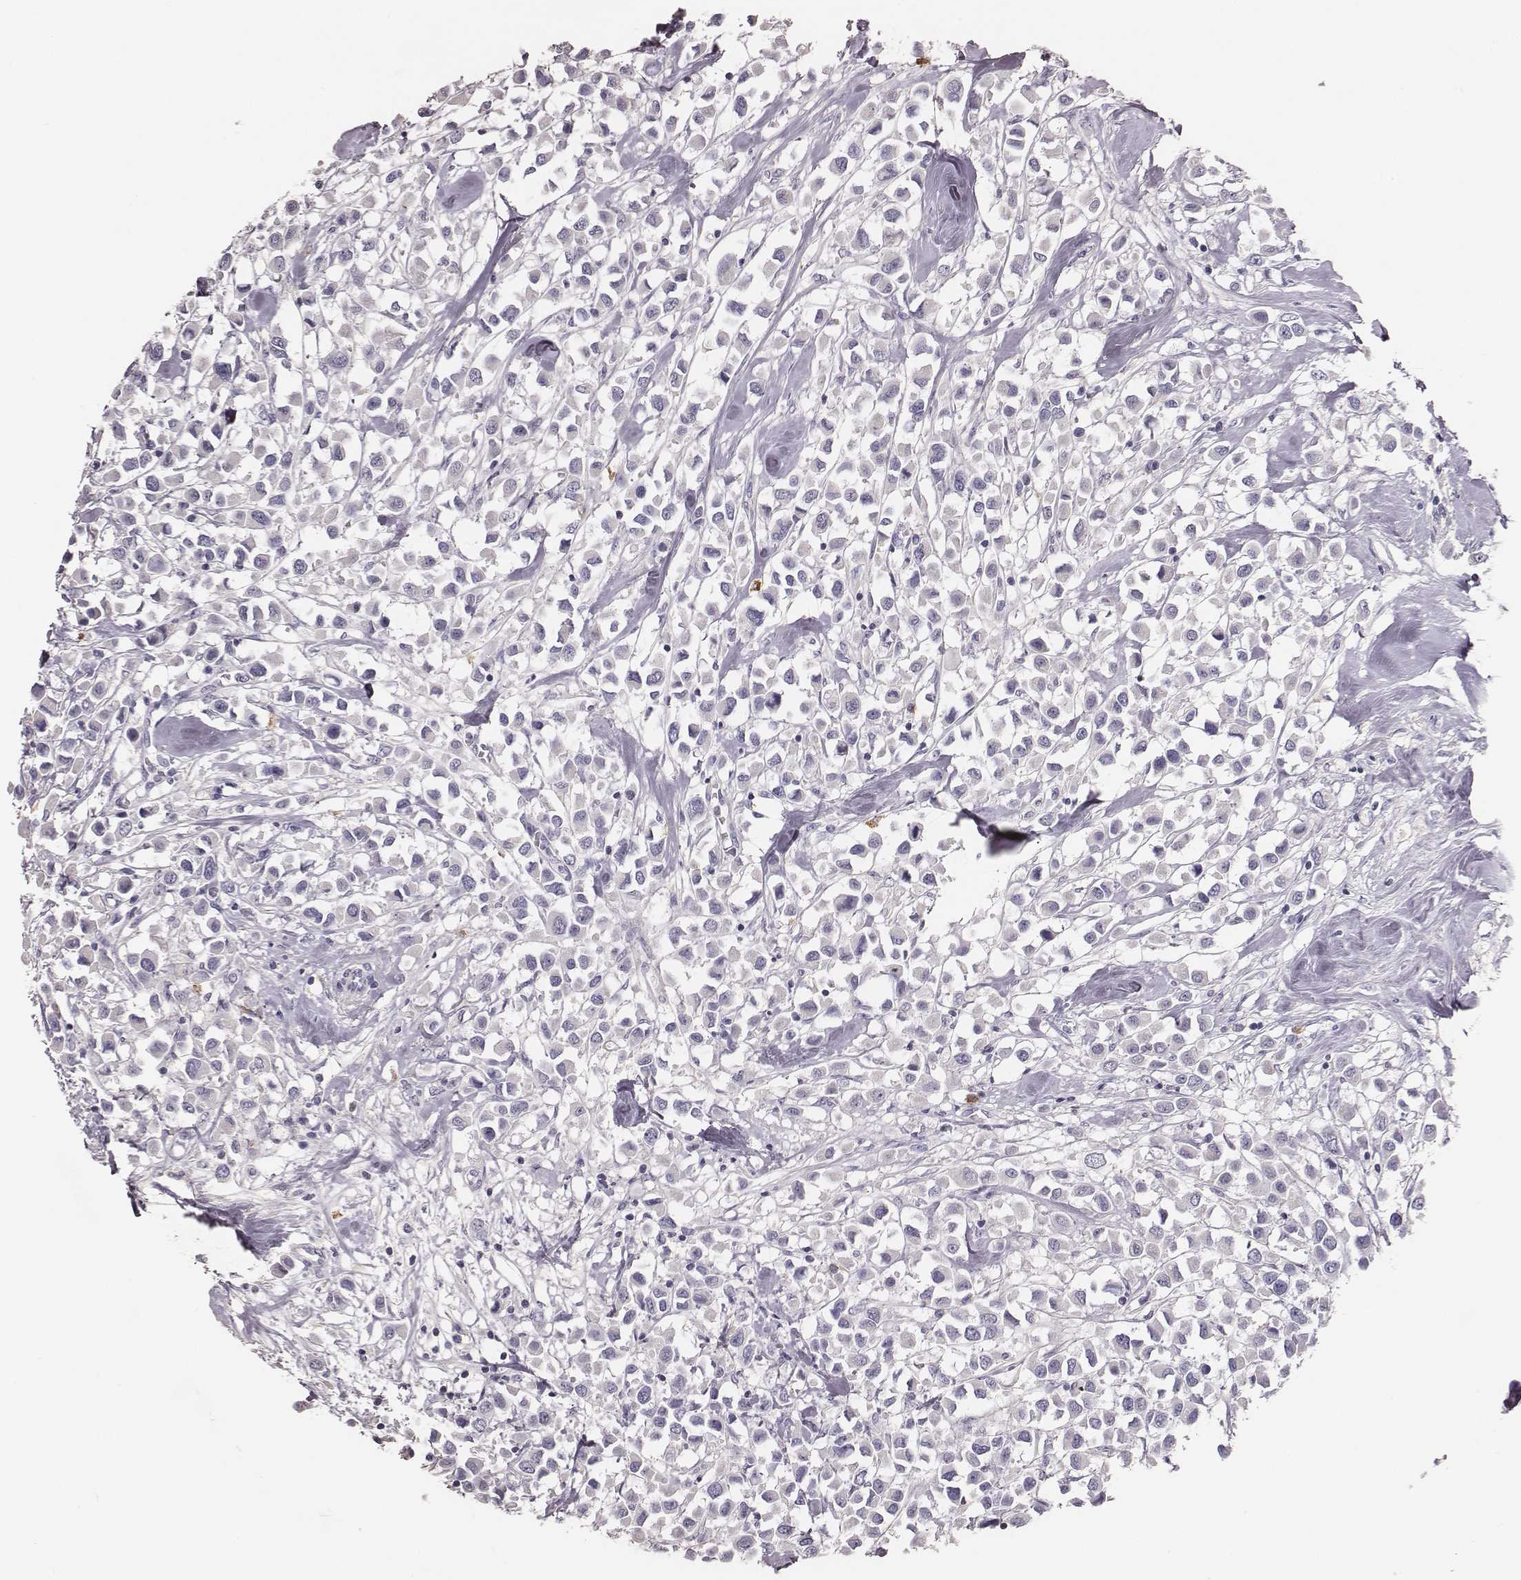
{"staining": {"intensity": "negative", "quantity": "none", "location": "none"}, "tissue": "breast cancer", "cell_type": "Tumor cells", "image_type": "cancer", "snomed": [{"axis": "morphology", "description": "Duct carcinoma"}, {"axis": "topography", "description": "Breast"}], "caption": "Histopathology image shows no significant protein positivity in tumor cells of invasive ductal carcinoma (breast).", "gene": "P2RY10", "patient": {"sex": "female", "age": 61}}